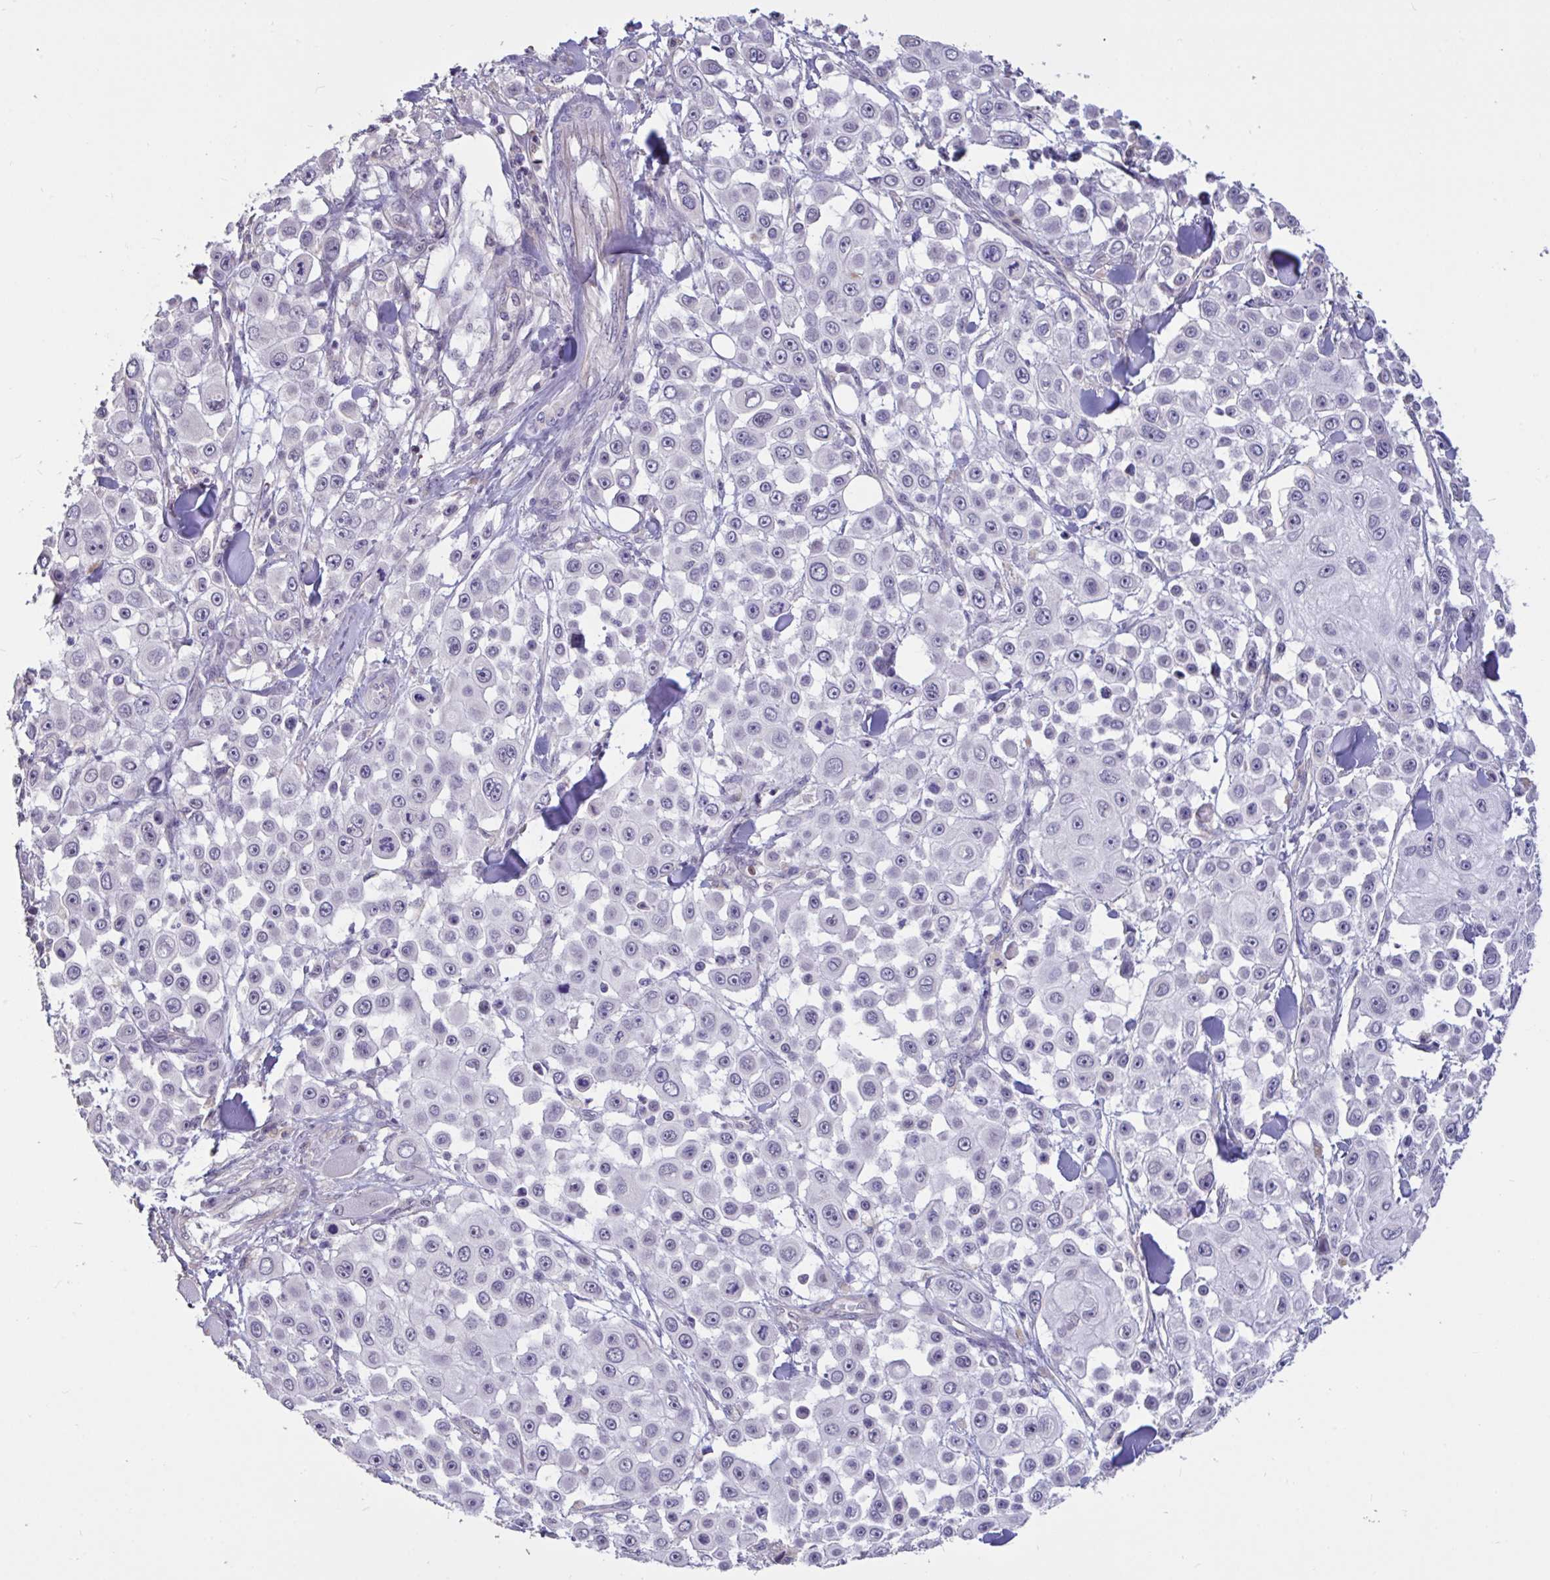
{"staining": {"intensity": "negative", "quantity": "none", "location": "none"}, "tissue": "skin cancer", "cell_type": "Tumor cells", "image_type": "cancer", "snomed": [{"axis": "morphology", "description": "Squamous cell carcinoma, NOS"}, {"axis": "topography", "description": "Skin"}], "caption": "High magnification brightfield microscopy of skin squamous cell carcinoma stained with DAB (3,3'-diaminobenzidine) (brown) and counterstained with hematoxylin (blue): tumor cells show no significant staining.", "gene": "DDX39A", "patient": {"sex": "male", "age": 67}}